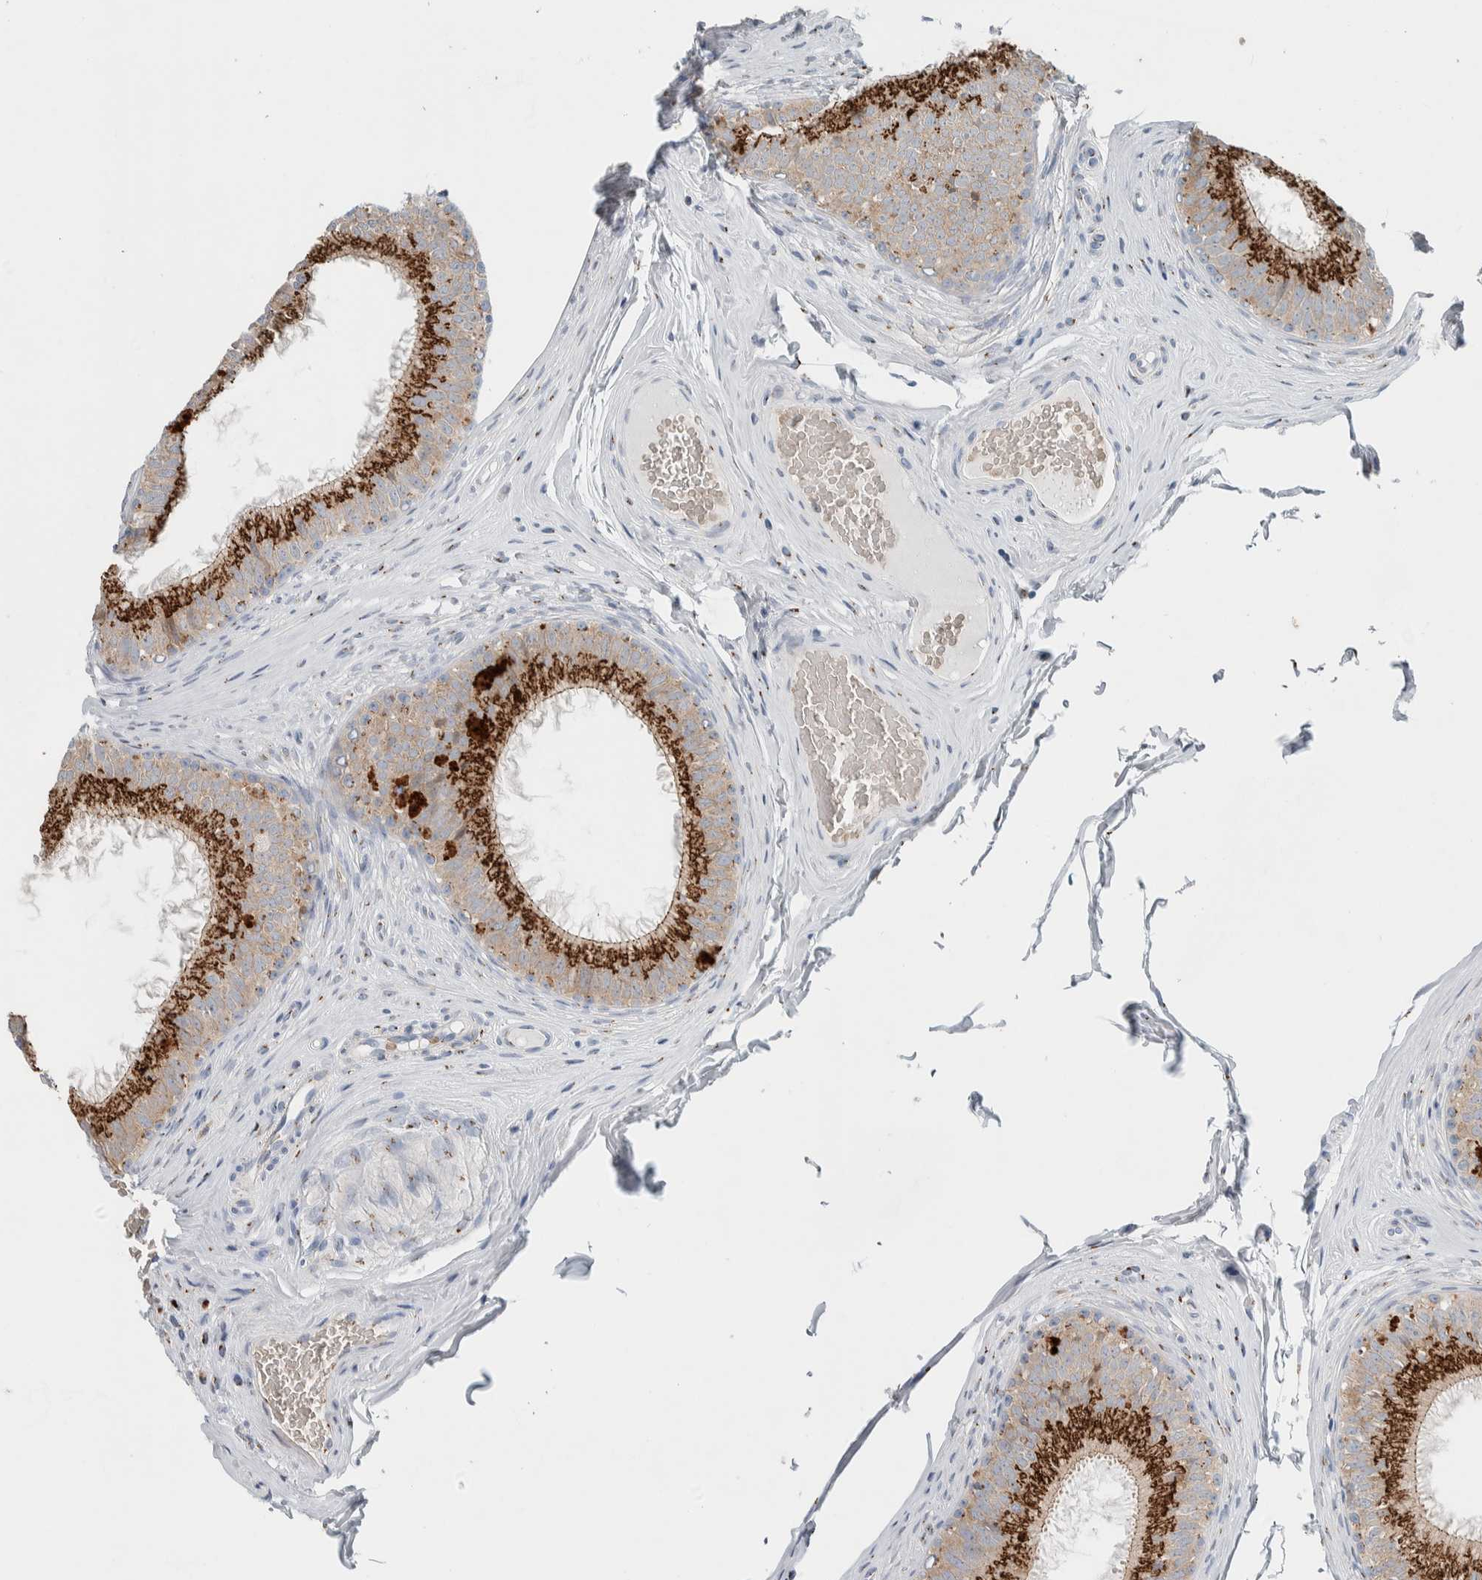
{"staining": {"intensity": "strong", "quantity": "25%-75%", "location": "cytoplasmic/membranous"}, "tissue": "epididymis", "cell_type": "Glandular cells", "image_type": "normal", "snomed": [{"axis": "morphology", "description": "Normal tissue, NOS"}, {"axis": "topography", "description": "Epididymis"}], "caption": "Immunohistochemical staining of normal human epididymis reveals high levels of strong cytoplasmic/membranous positivity in about 25%-75% of glandular cells. Immunohistochemistry (ihc) stains the protein of interest in brown and the nuclei are stained blue.", "gene": "SLC38A10", "patient": {"sex": "male", "age": 32}}